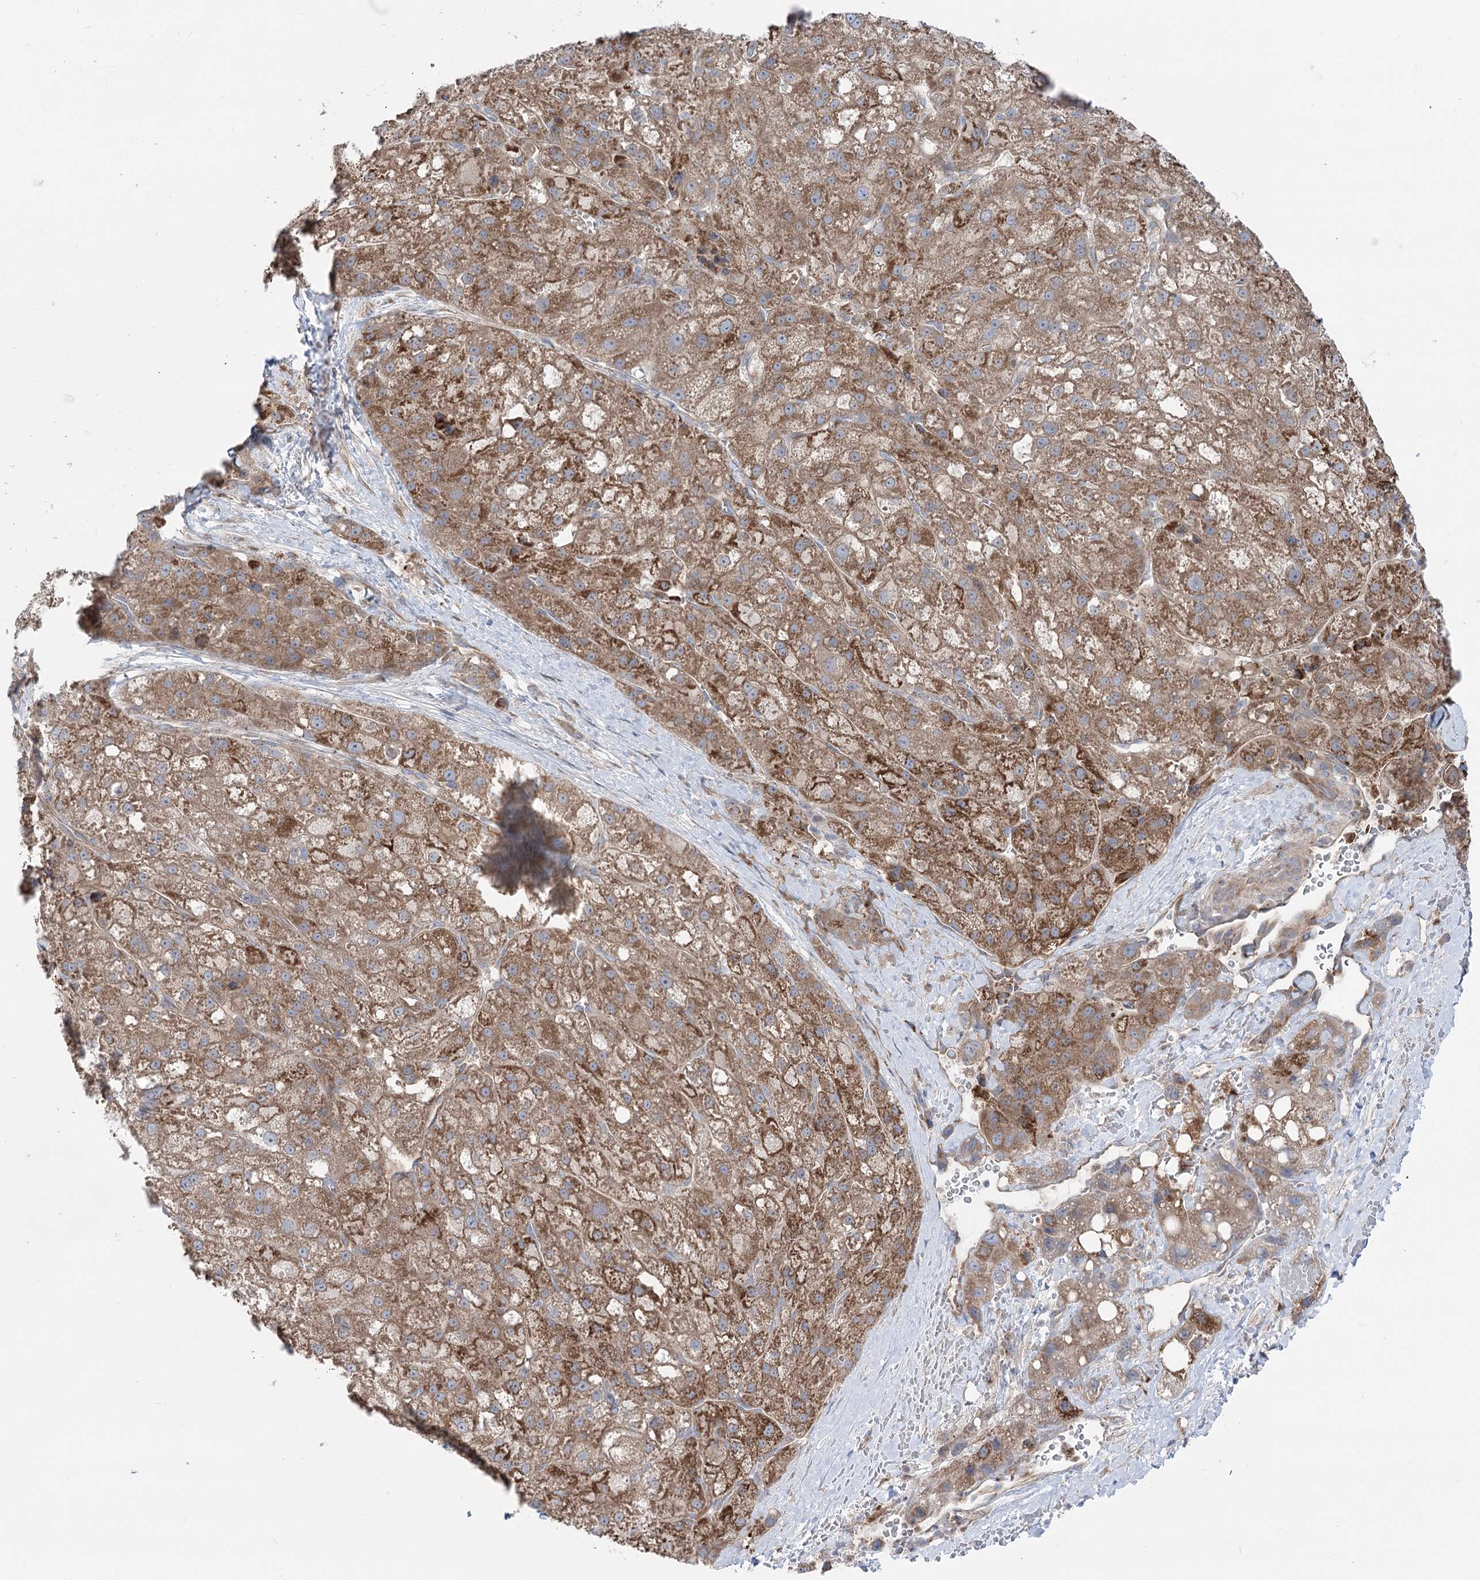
{"staining": {"intensity": "moderate", "quantity": ">75%", "location": "cytoplasmic/membranous"}, "tissue": "liver cancer", "cell_type": "Tumor cells", "image_type": "cancer", "snomed": [{"axis": "morphology", "description": "Normal tissue, NOS"}, {"axis": "morphology", "description": "Carcinoma, Hepatocellular, NOS"}, {"axis": "topography", "description": "Liver"}], "caption": "The image shows a brown stain indicating the presence of a protein in the cytoplasmic/membranous of tumor cells in liver cancer (hepatocellular carcinoma).", "gene": "SCN11A", "patient": {"sex": "male", "age": 57}}